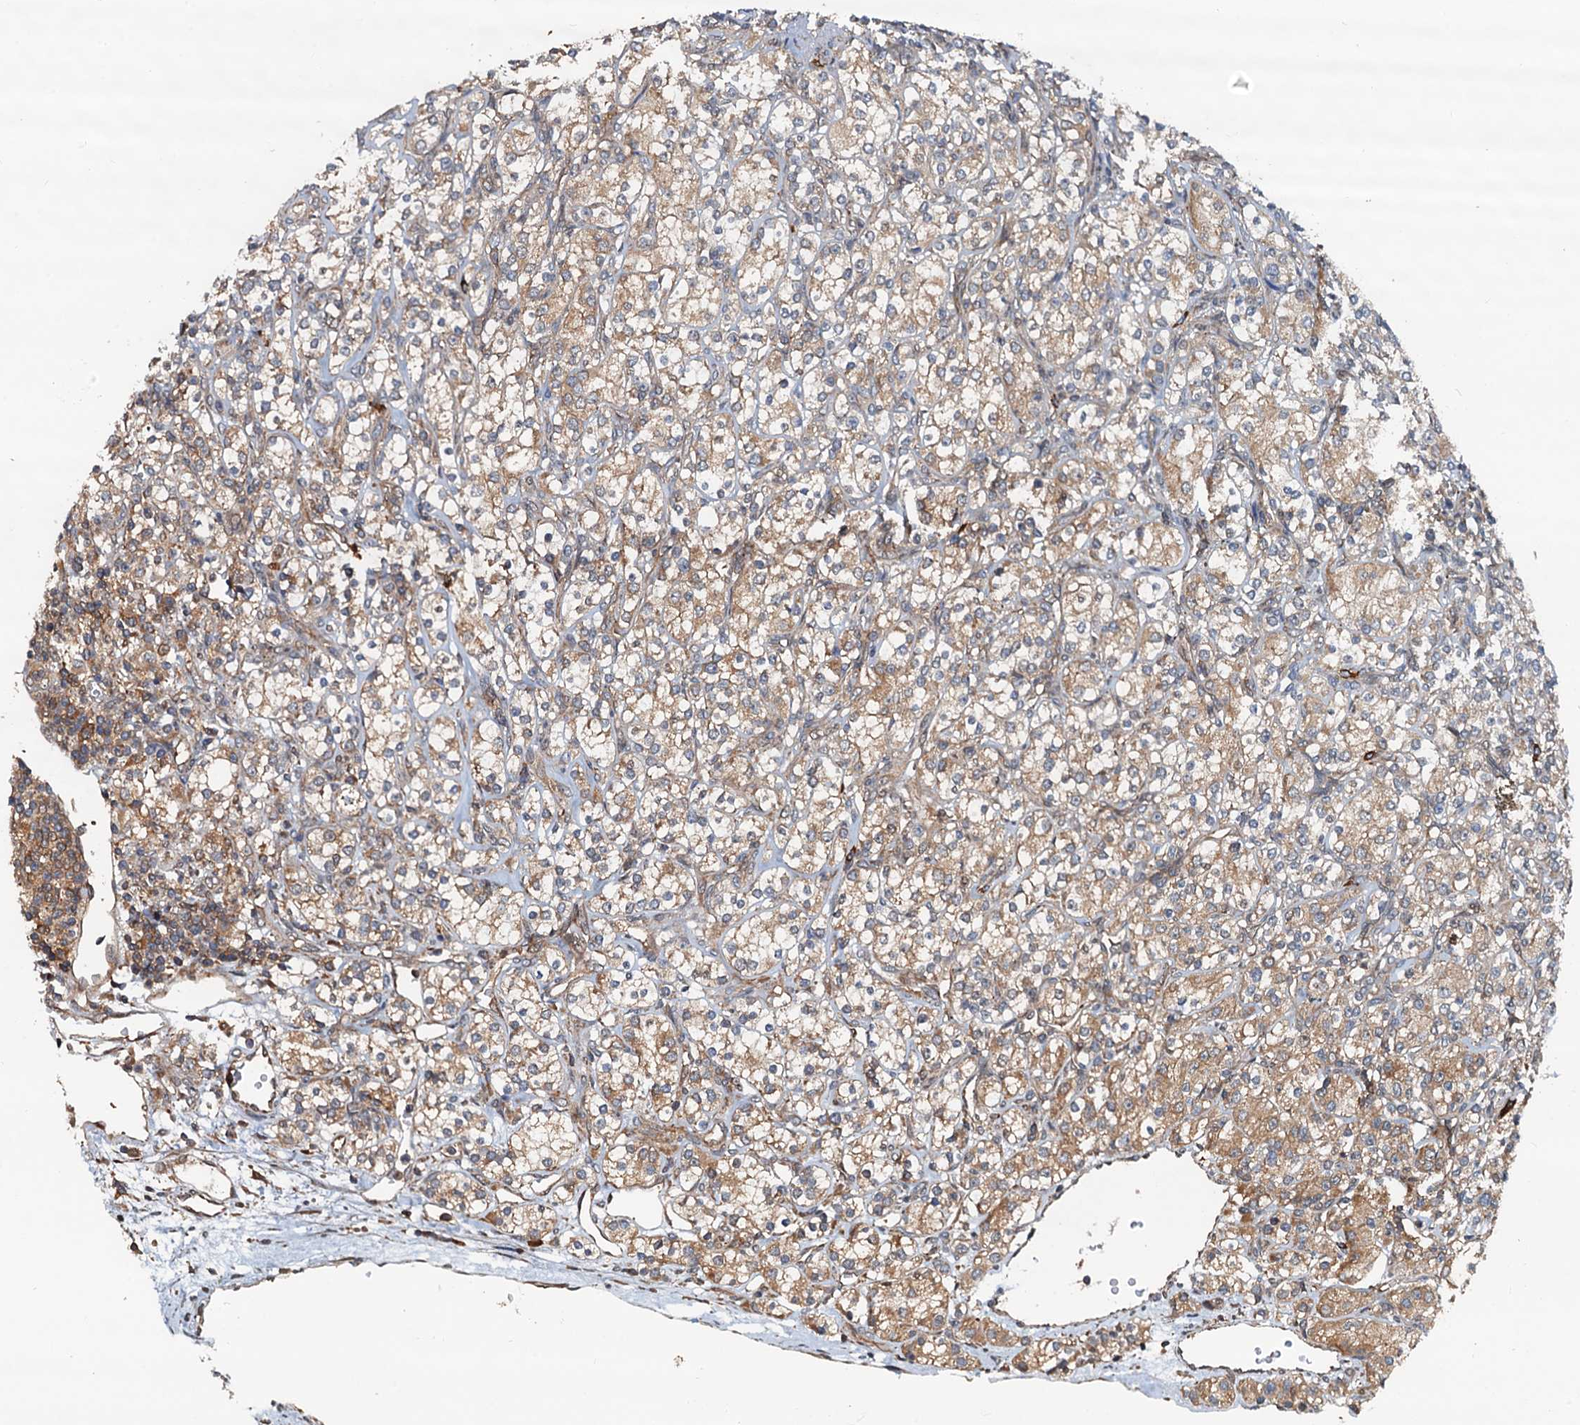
{"staining": {"intensity": "weak", "quantity": "25%-75%", "location": "cytoplasmic/membranous"}, "tissue": "renal cancer", "cell_type": "Tumor cells", "image_type": "cancer", "snomed": [{"axis": "morphology", "description": "Adenocarcinoma, NOS"}, {"axis": "topography", "description": "Kidney"}], "caption": "Immunohistochemistry micrograph of neoplastic tissue: human renal cancer (adenocarcinoma) stained using immunohistochemistry displays low levels of weak protein expression localized specifically in the cytoplasmic/membranous of tumor cells, appearing as a cytoplasmic/membranous brown color.", "gene": "AAGAB", "patient": {"sex": "male", "age": 77}}